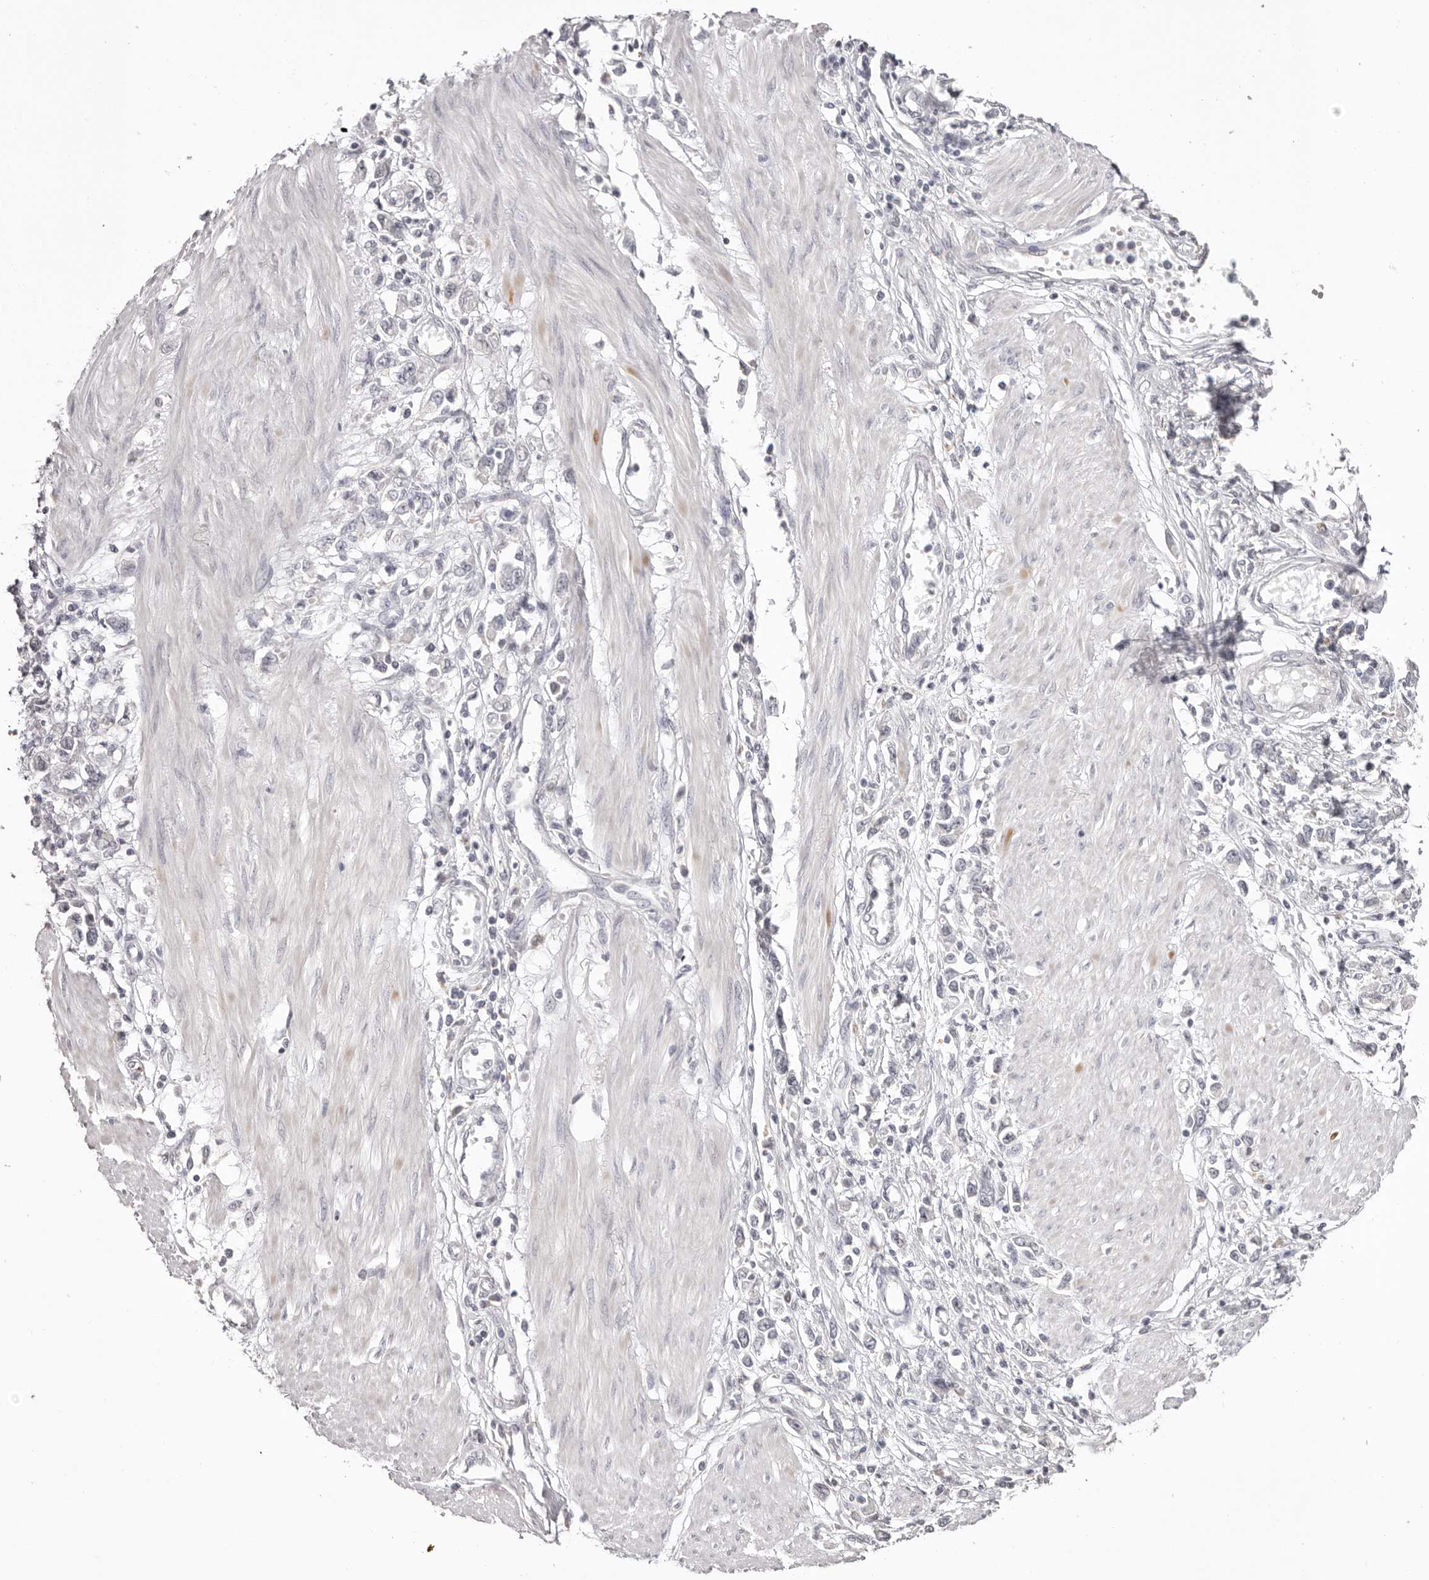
{"staining": {"intensity": "negative", "quantity": "none", "location": "none"}, "tissue": "stomach cancer", "cell_type": "Tumor cells", "image_type": "cancer", "snomed": [{"axis": "morphology", "description": "Adenocarcinoma, NOS"}, {"axis": "topography", "description": "Stomach"}], "caption": "Immunohistochemistry of human stomach adenocarcinoma reveals no expression in tumor cells.", "gene": "PCDHB6", "patient": {"sex": "female", "age": 76}}